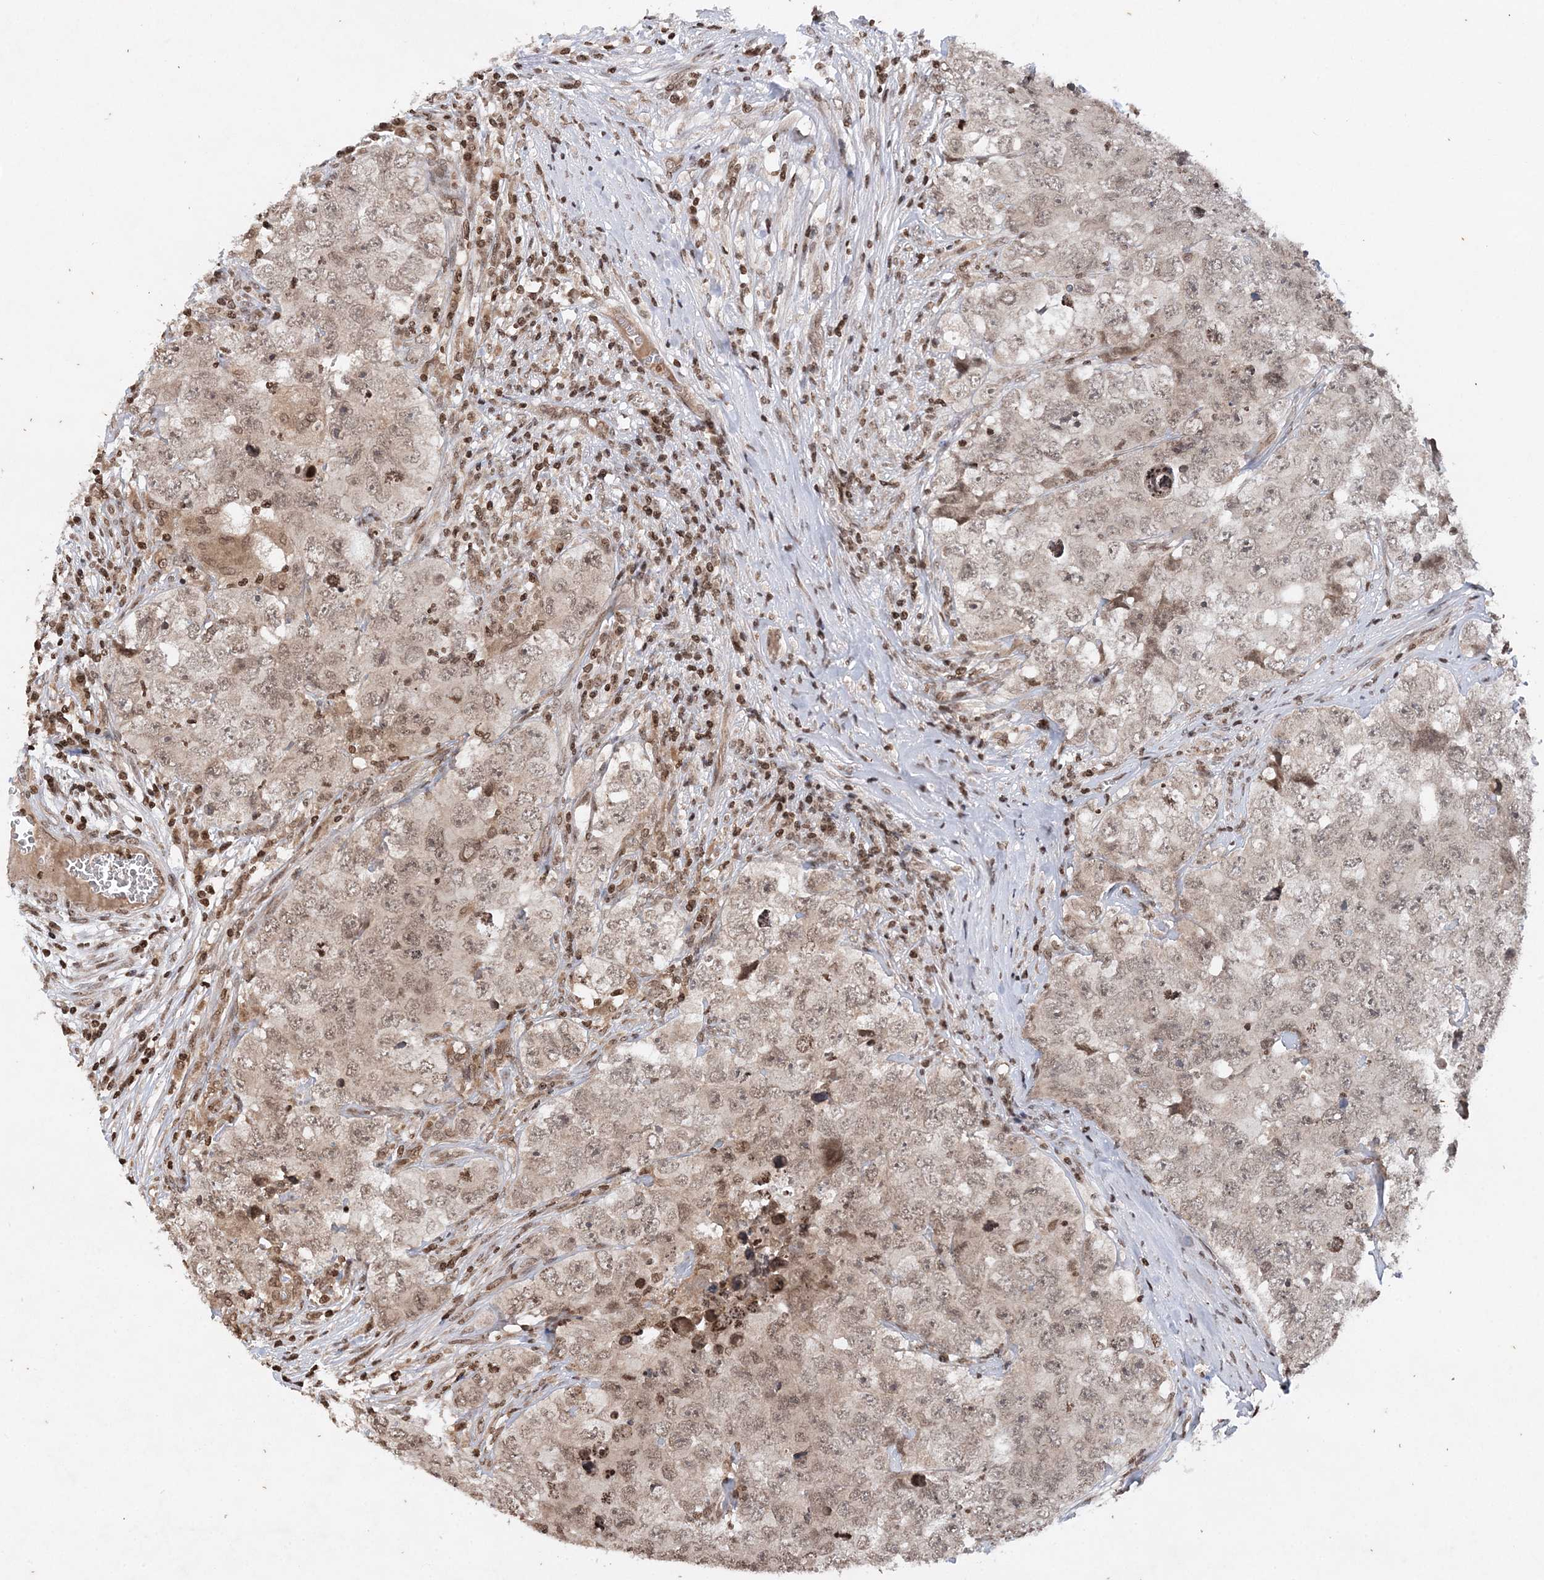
{"staining": {"intensity": "weak", "quantity": "25%-75%", "location": "nuclear"}, "tissue": "testis cancer", "cell_type": "Tumor cells", "image_type": "cancer", "snomed": [{"axis": "morphology", "description": "Seminoma, NOS"}, {"axis": "morphology", "description": "Carcinoma, Embryonal, NOS"}, {"axis": "topography", "description": "Testis"}], "caption": "Weak nuclear expression for a protein is present in approximately 25%-75% of tumor cells of testis cancer using immunohistochemistry.", "gene": "NEDD9", "patient": {"sex": "male", "age": 43}}